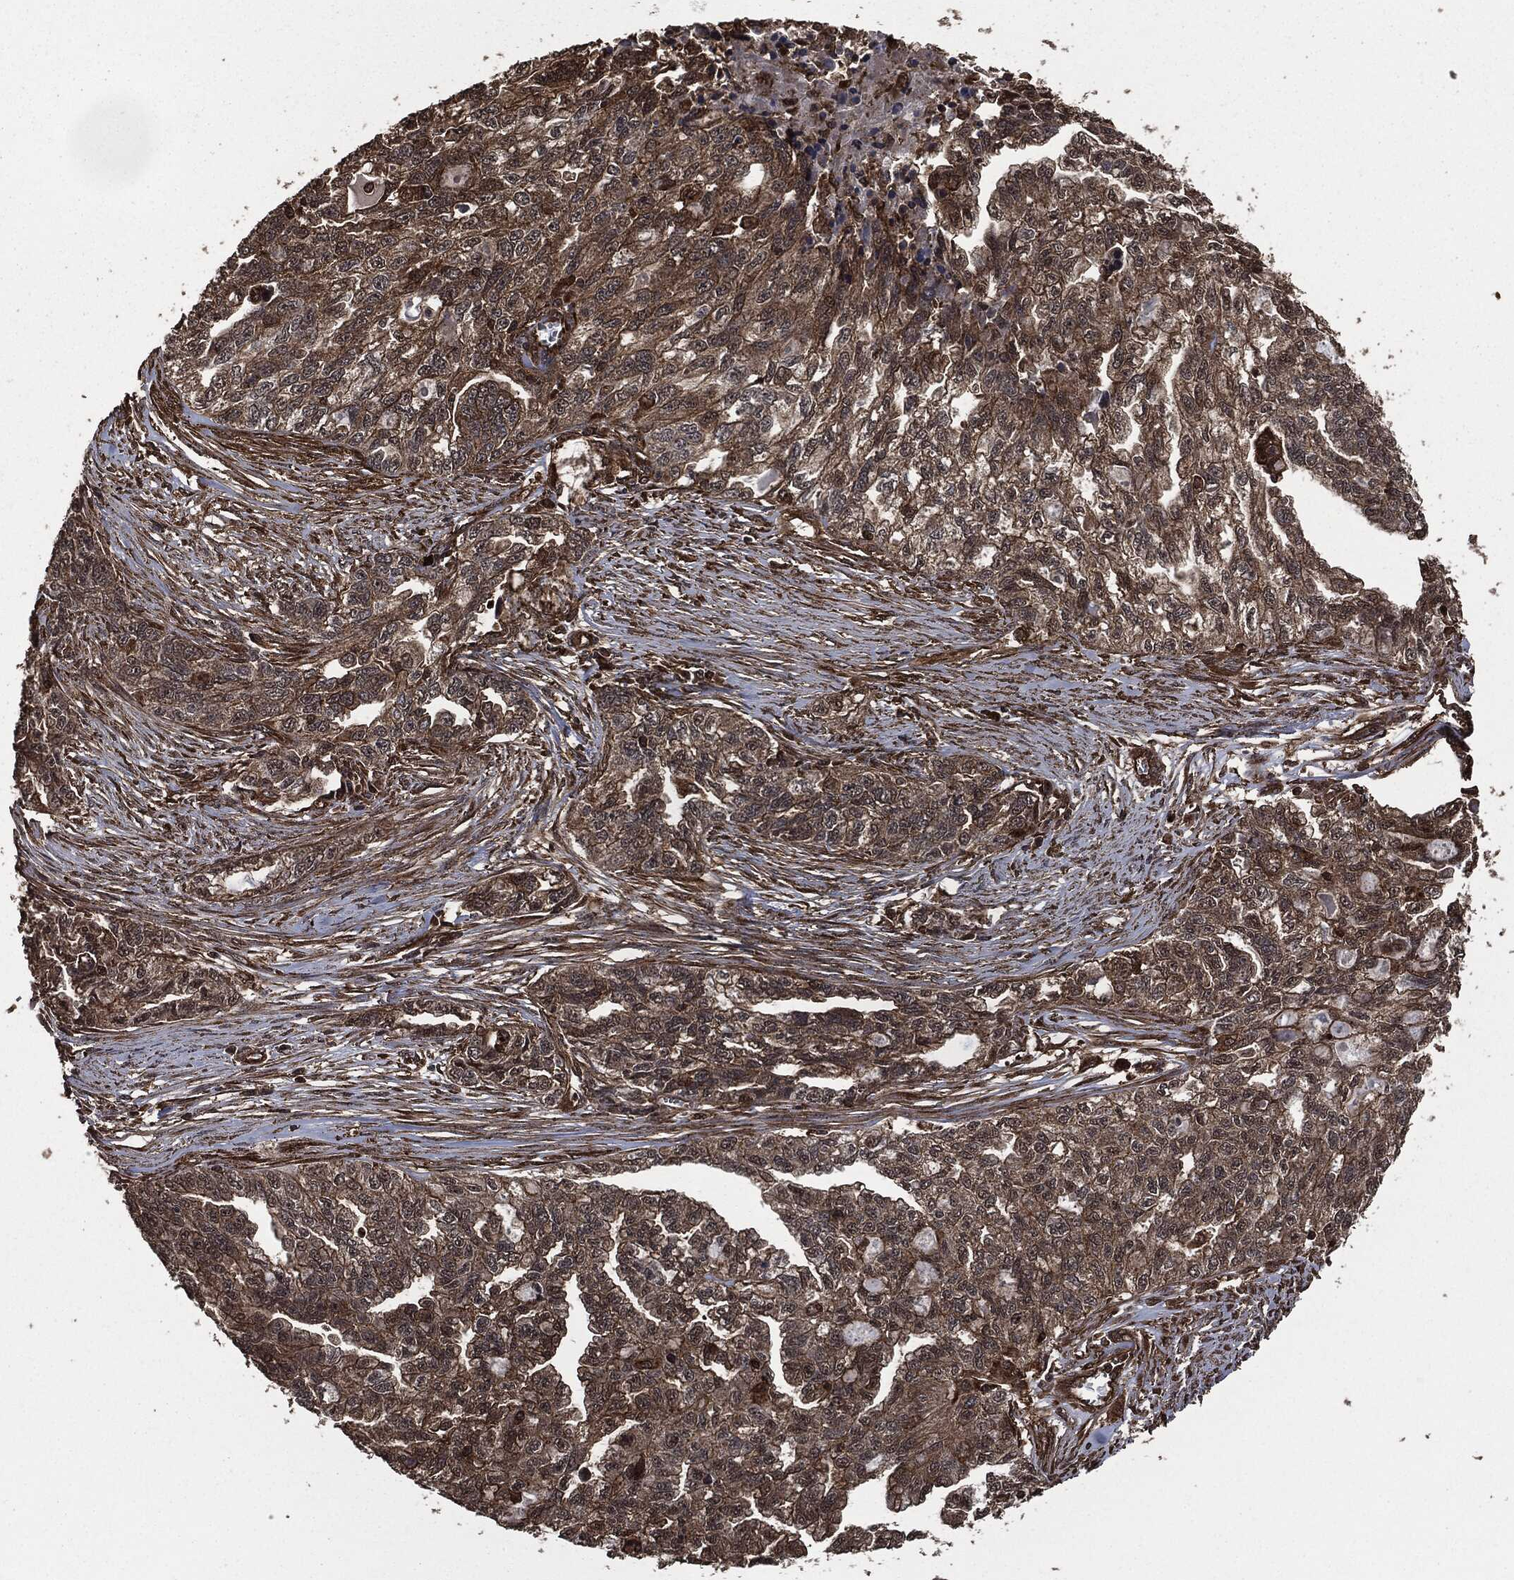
{"staining": {"intensity": "moderate", "quantity": ">75%", "location": "cytoplasmic/membranous"}, "tissue": "ovarian cancer", "cell_type": "Tumor cells", "image_type": "cancer", "snomed": [{"axis": "morphology", "description": "Cystadenocarcinoma, serous, NOS"}, {"axis": "topography", "description": "Ovary"}], "caption": "A high-resolution histopathology image shows IHC staining of serous cystadenocarcinoma (ovarian), which displays moderate cytoplasmic/membranous expression in approximately >75% of tumor cells.", "gene": "HRAS", "patient": {"sex": "female", "age": 51}}